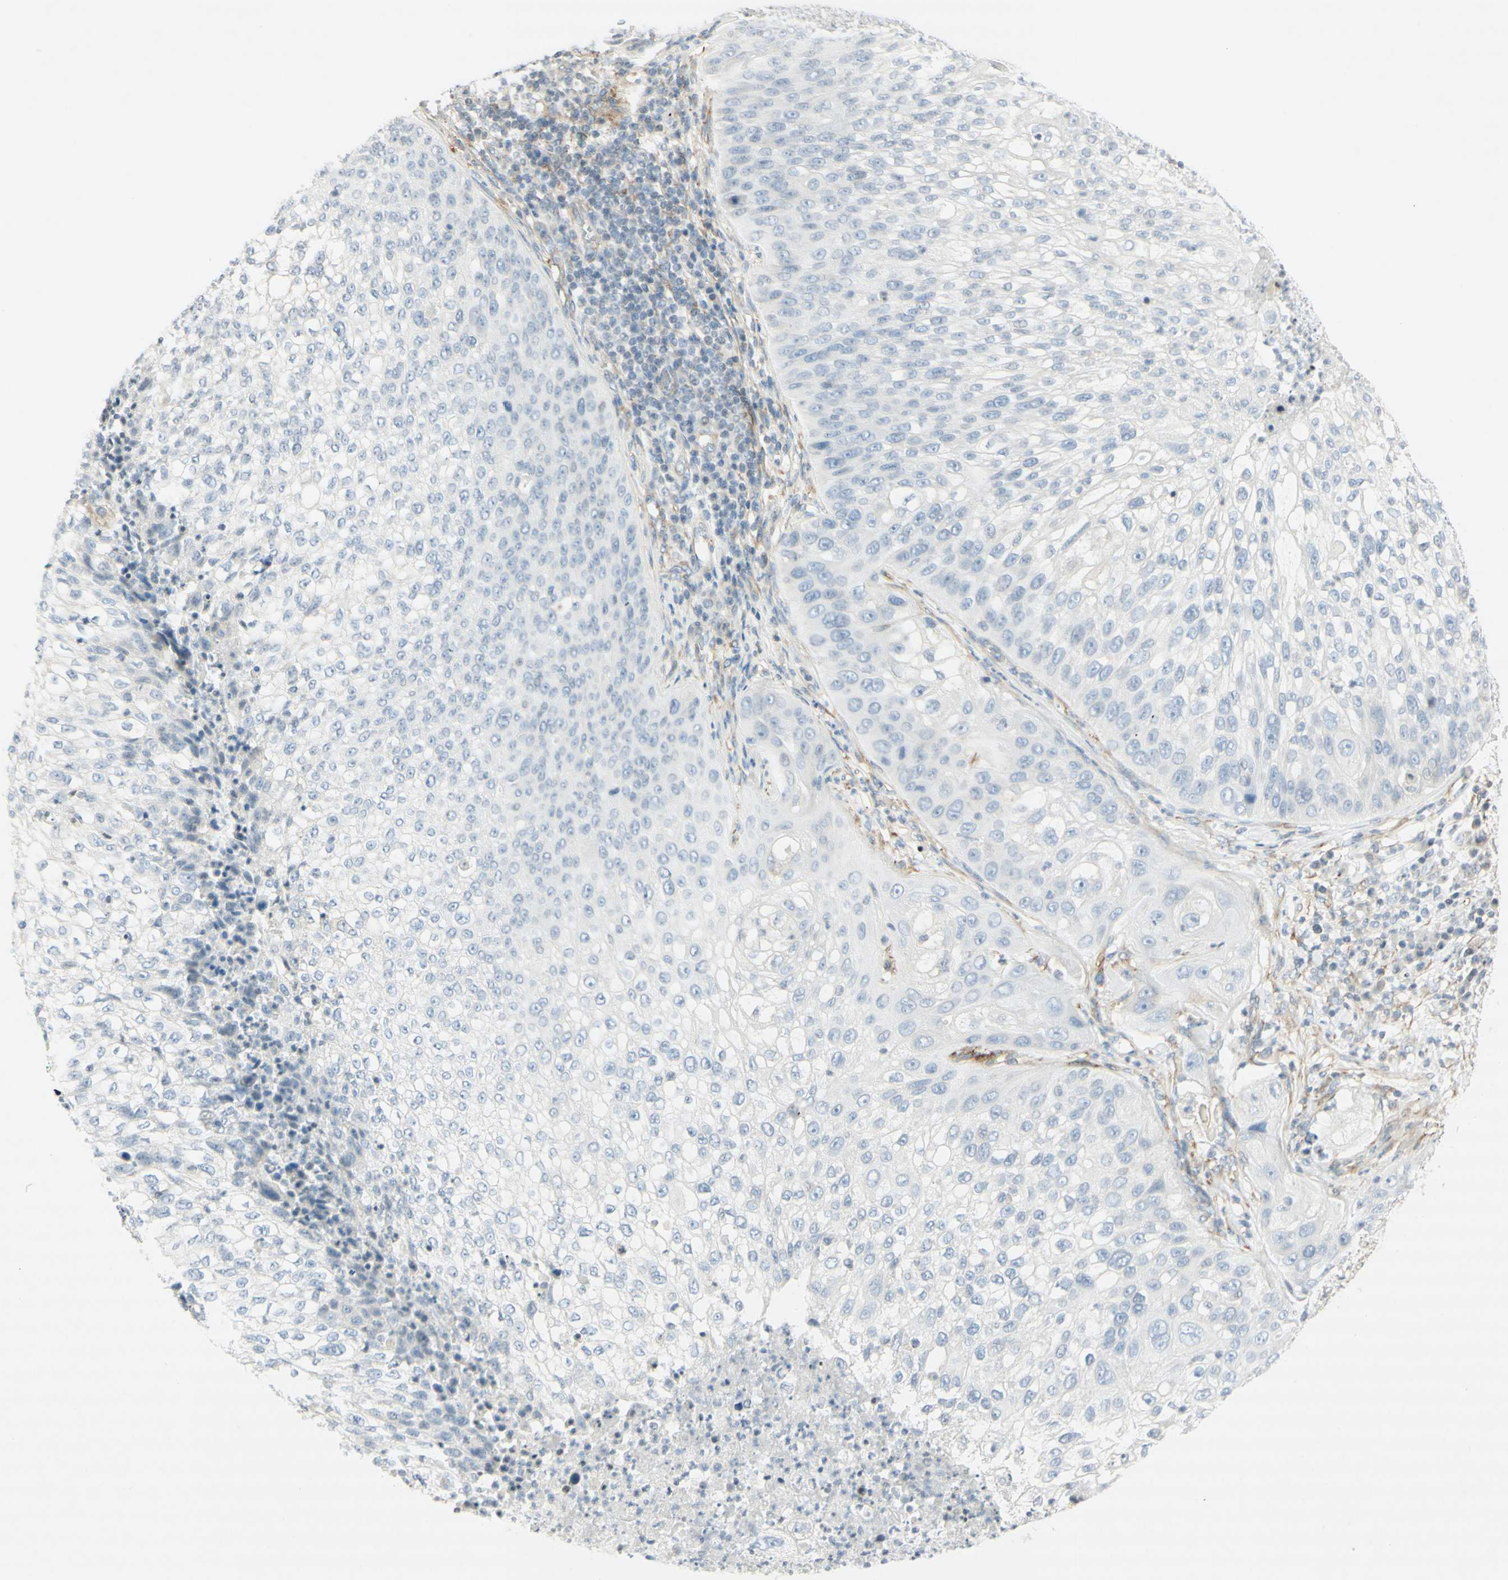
{"staining": {"intensity": "negative", "quantity": "none", "location": "none"}, "tissue": "lung cancer", "cell_type": "Tumor cells", "image_type": "cancer", "snomed": [{"axis": "morphology", "description": "Inflammation, NOS"}, {"axis": "morphology", "description": "Squamous cell carcinoma, NOS"}, {"axis": "topography", "description": "Lymph node"}, {"axis": "topography", "description": "Soft tissue"}, {"axis": "topography", "description": "Lung"}], "caption": "Histopathology image shows no protein positivity in tumor cells of squamous cell carcinoma (lung) tissue. (Stains: DAB IHC with hematoxylin counter stain, Microscopy: brightfield microscopy at high magnification).", "gene": "MAP1B", "patient": {"sex": "male", "age": 66}}